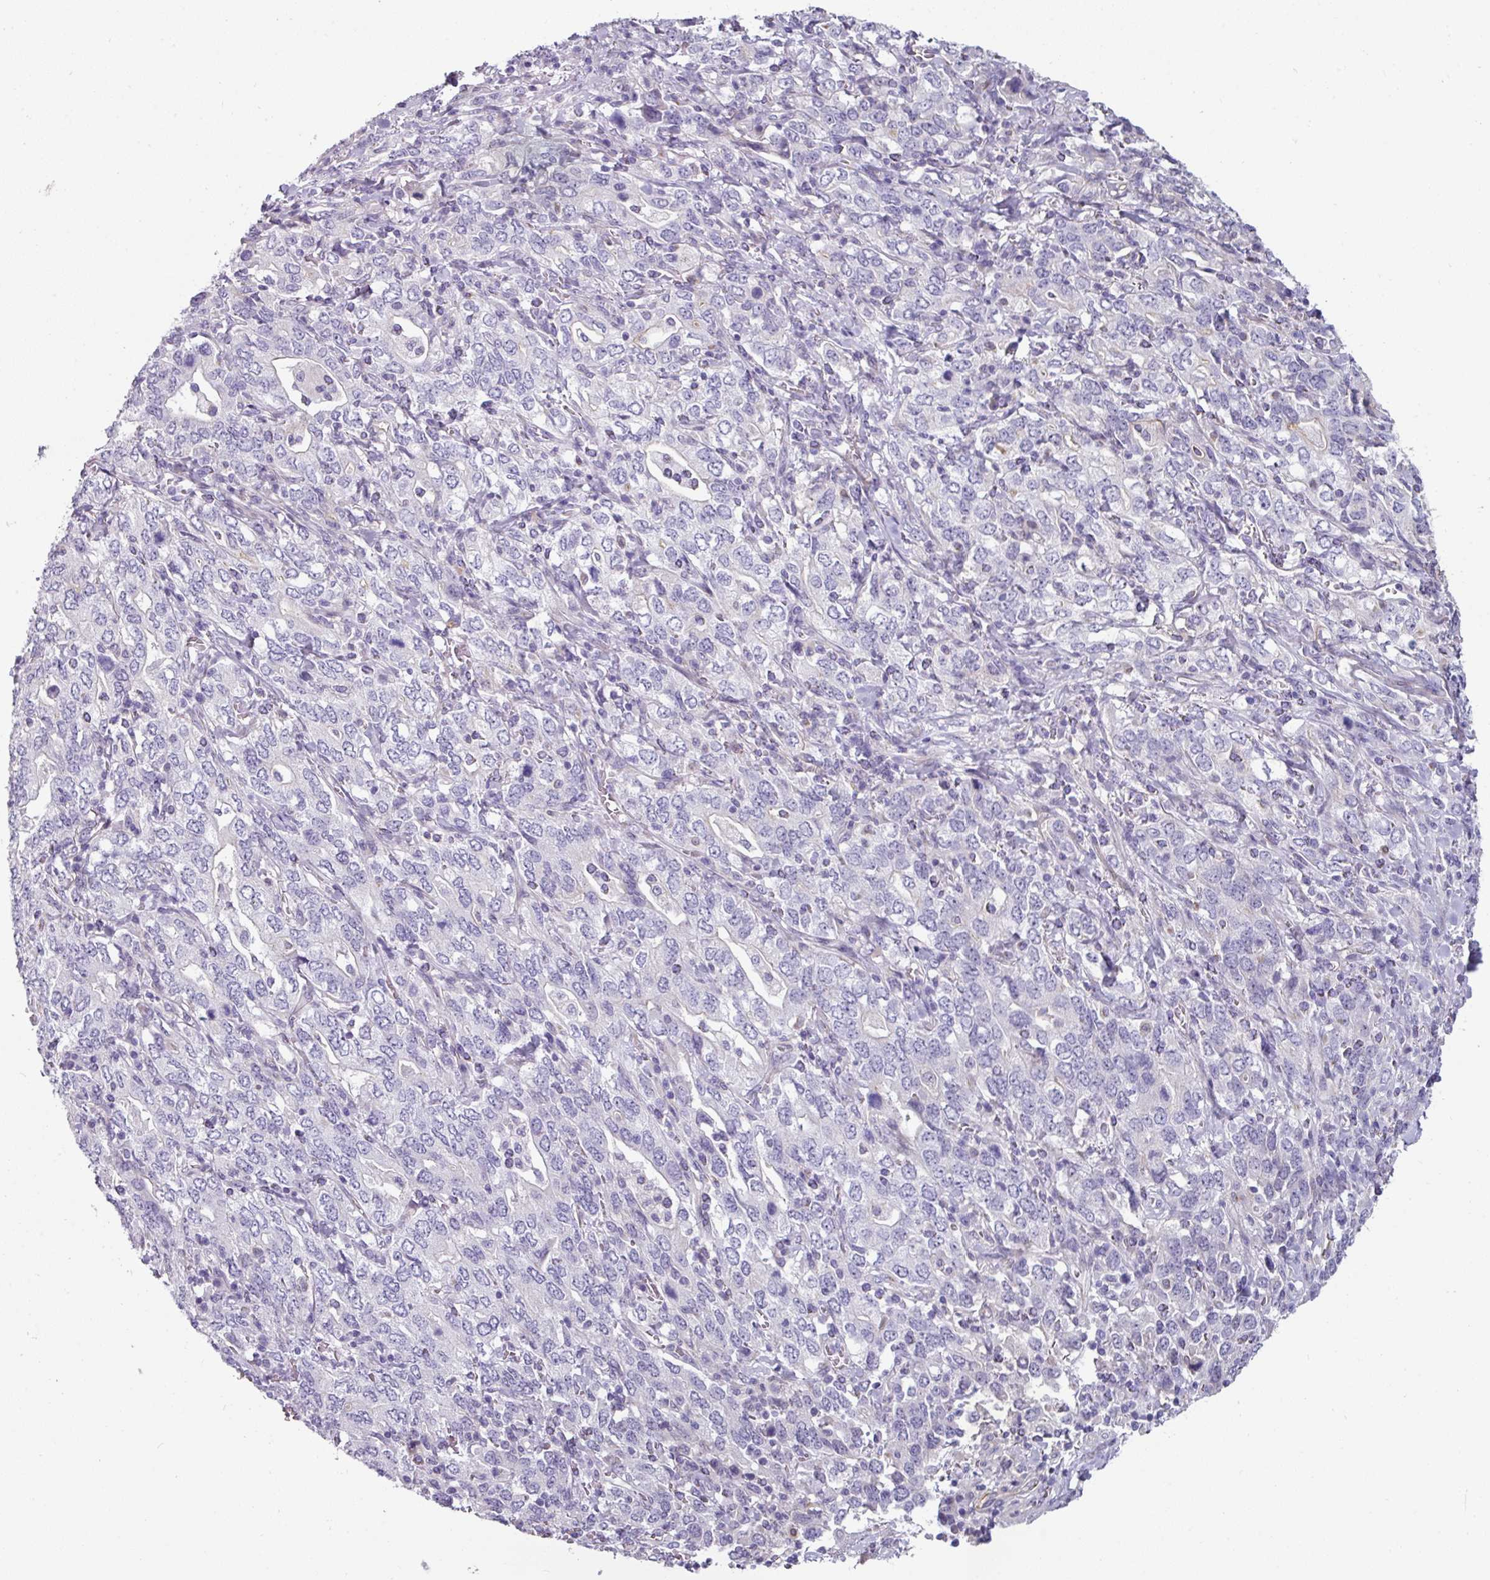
{"staining": {"intensity": "negative", "quantity": "none", "location": "none"}, "tissue": "stomach cancer", "cell_type": "Tumor cells", "image_type": "cancer", "snomed": [{"axis": "morphology", "description": "Adenocarcinoma, NOS"}, {"axis": "topography", "description": "Stomach, upper"}, {"axis": "topography", "description": "Stomach"}], "caption": "Human stomach cancer (adenocarcinoma) stained for a protein using immunohistochemistry reveals no staining in tumor cells.", "gene": "EYA3", "patient": {"sex": "male", "age": 62}}